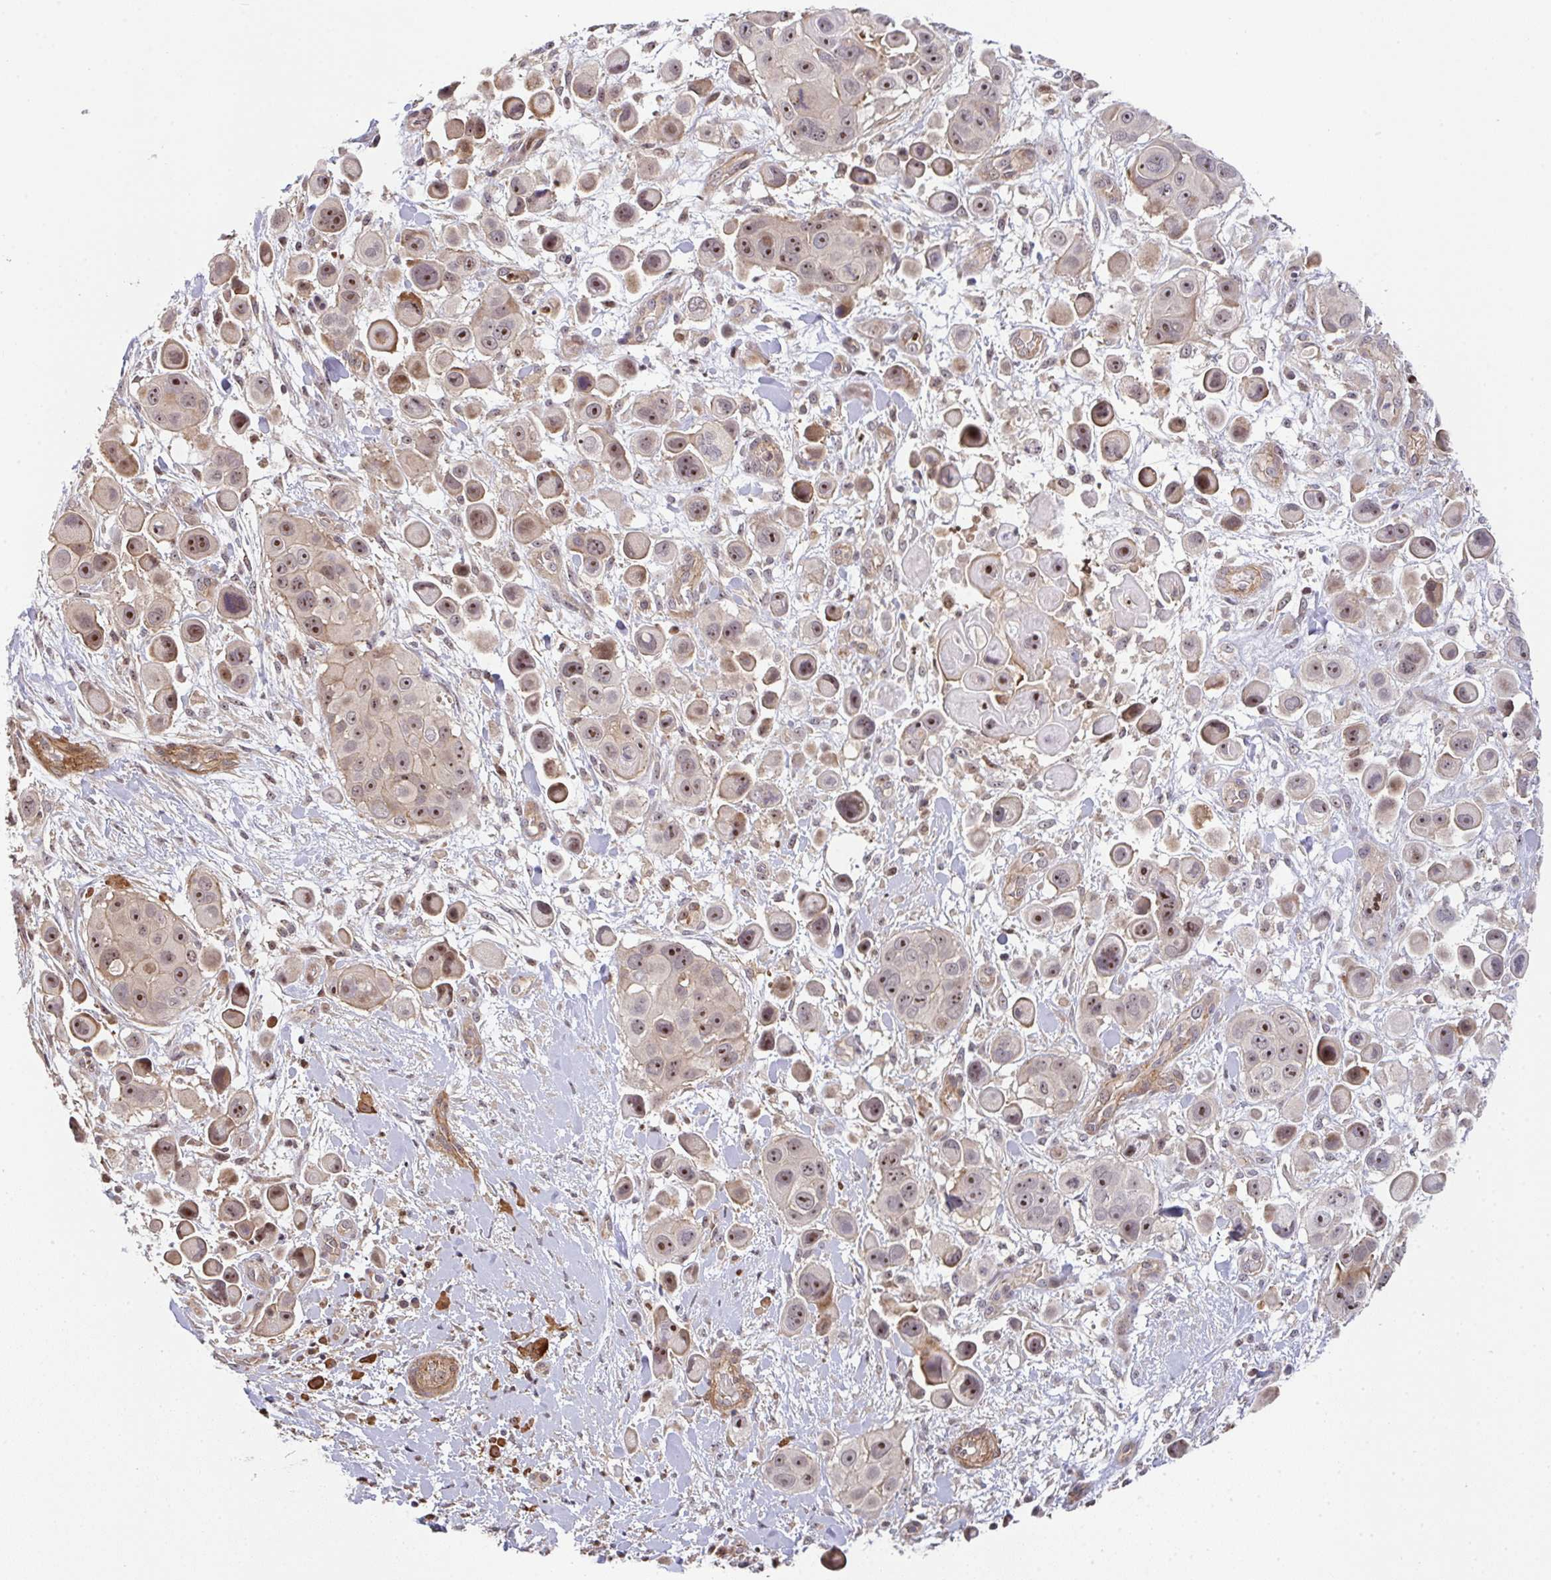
{"staining": {"intensity": "moderate", "quantity": "25%-75%", "location": "nuclear"}, "tissue": "skin cancer", "cell_type": "Tumor cells", "image_type": "cancer", "snomed": [{"axis": "morphology", "description": "Squamous cell carcinoma, NOS"}, {"axis": "topography", "description": "Skin"}], "caption": "Skin cancer (squamous cell carcinoma) was stained to show a protein in brown. There is medium levels of moderate nuclear expression in approximately 25%-75% of tumor cells.", "gene": "SIMC1", "patient": {"sex": "male", "age": 67}}